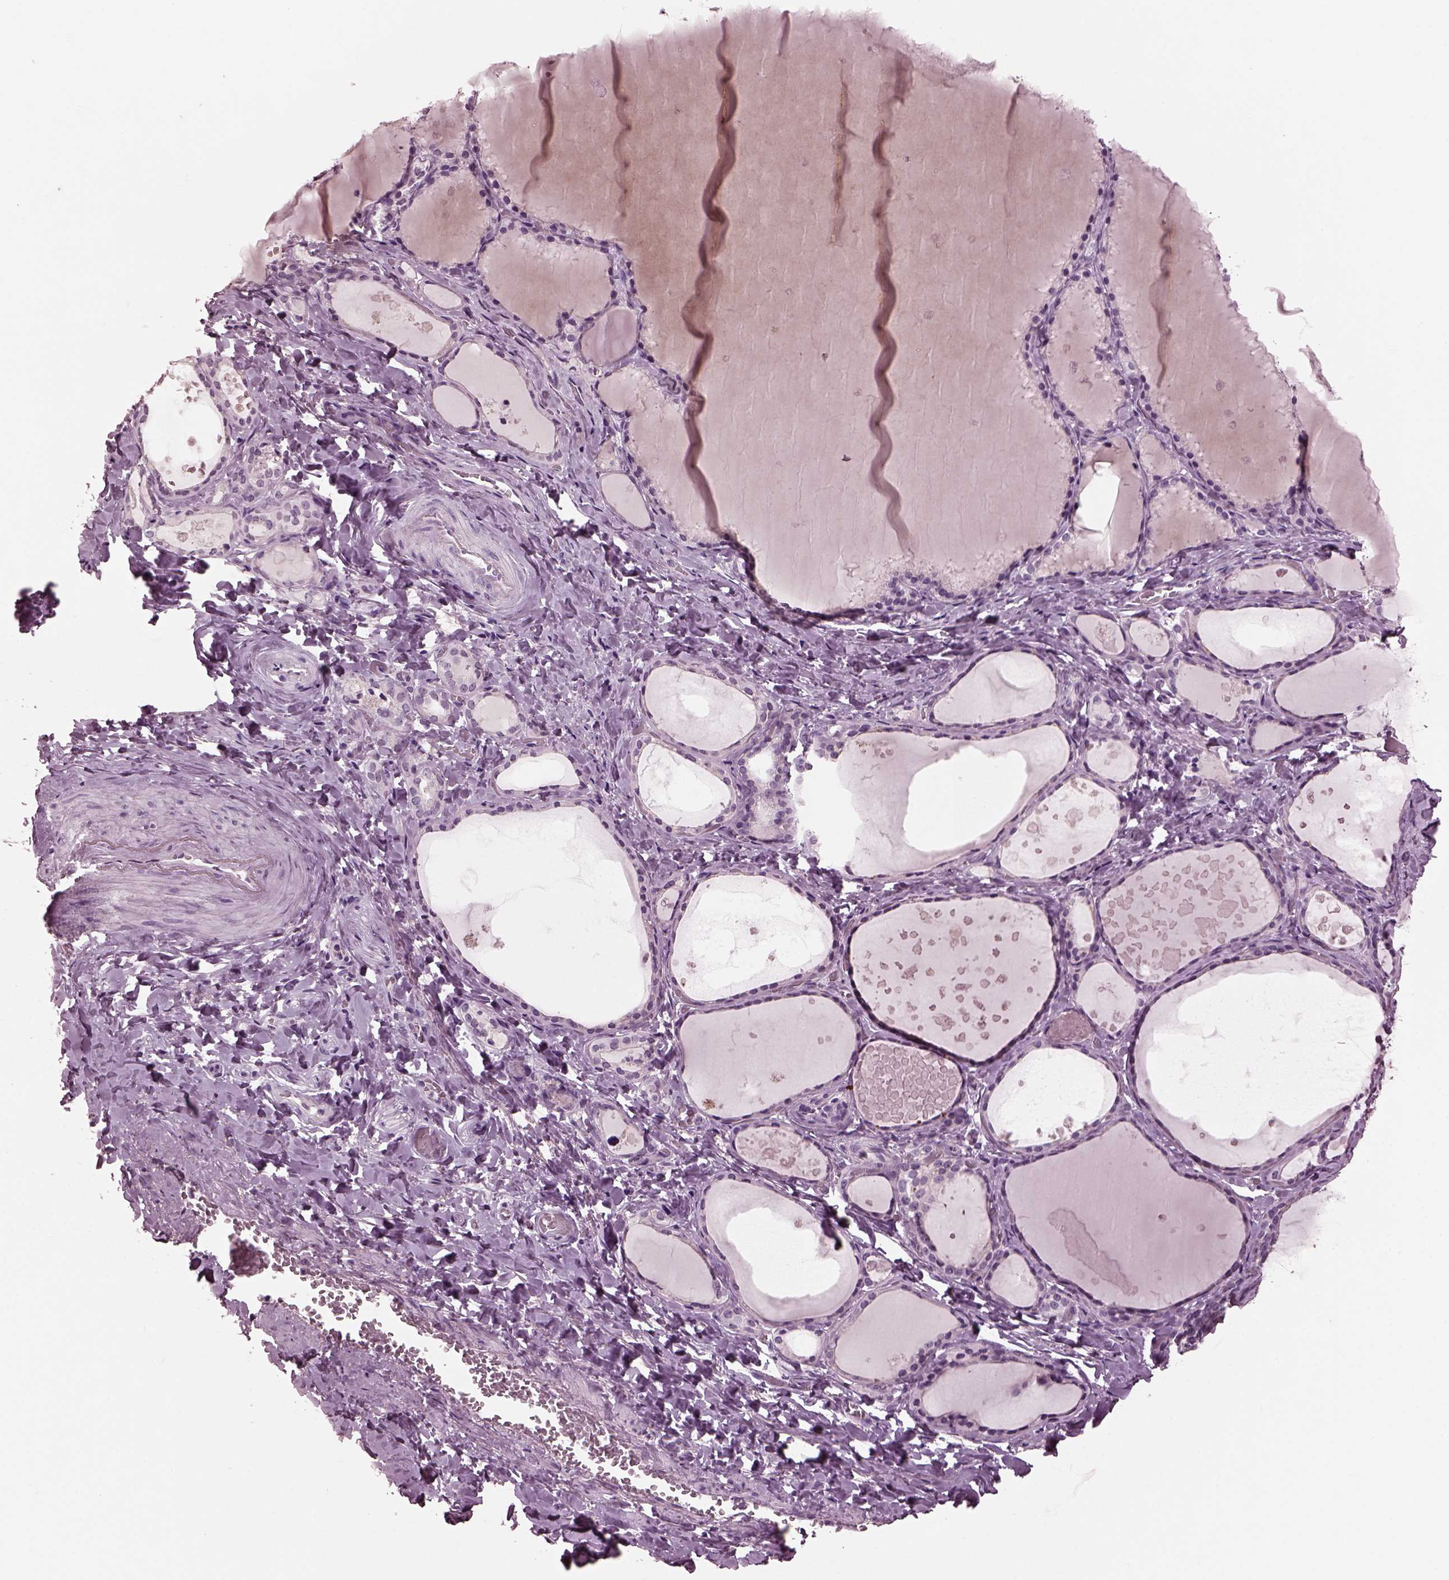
{"staining": {"intensity": "negative", "quantity": "none", "location": "none"}, "tissue": "thyroid gland", "cell_type": "Glandular cells", "image_type": "normal", "snomed": [{"axis": "morphology", "description": "Normal tissue, NOS"}, {"axis": "topography", "description": "Thyroid gland"}], "caption": "This is an IHC micrograph of normal human thyroid gland. There is no staining in glandular cells.", "gene": "MIB2", "patient": {"sex": "female", "age": 56}}